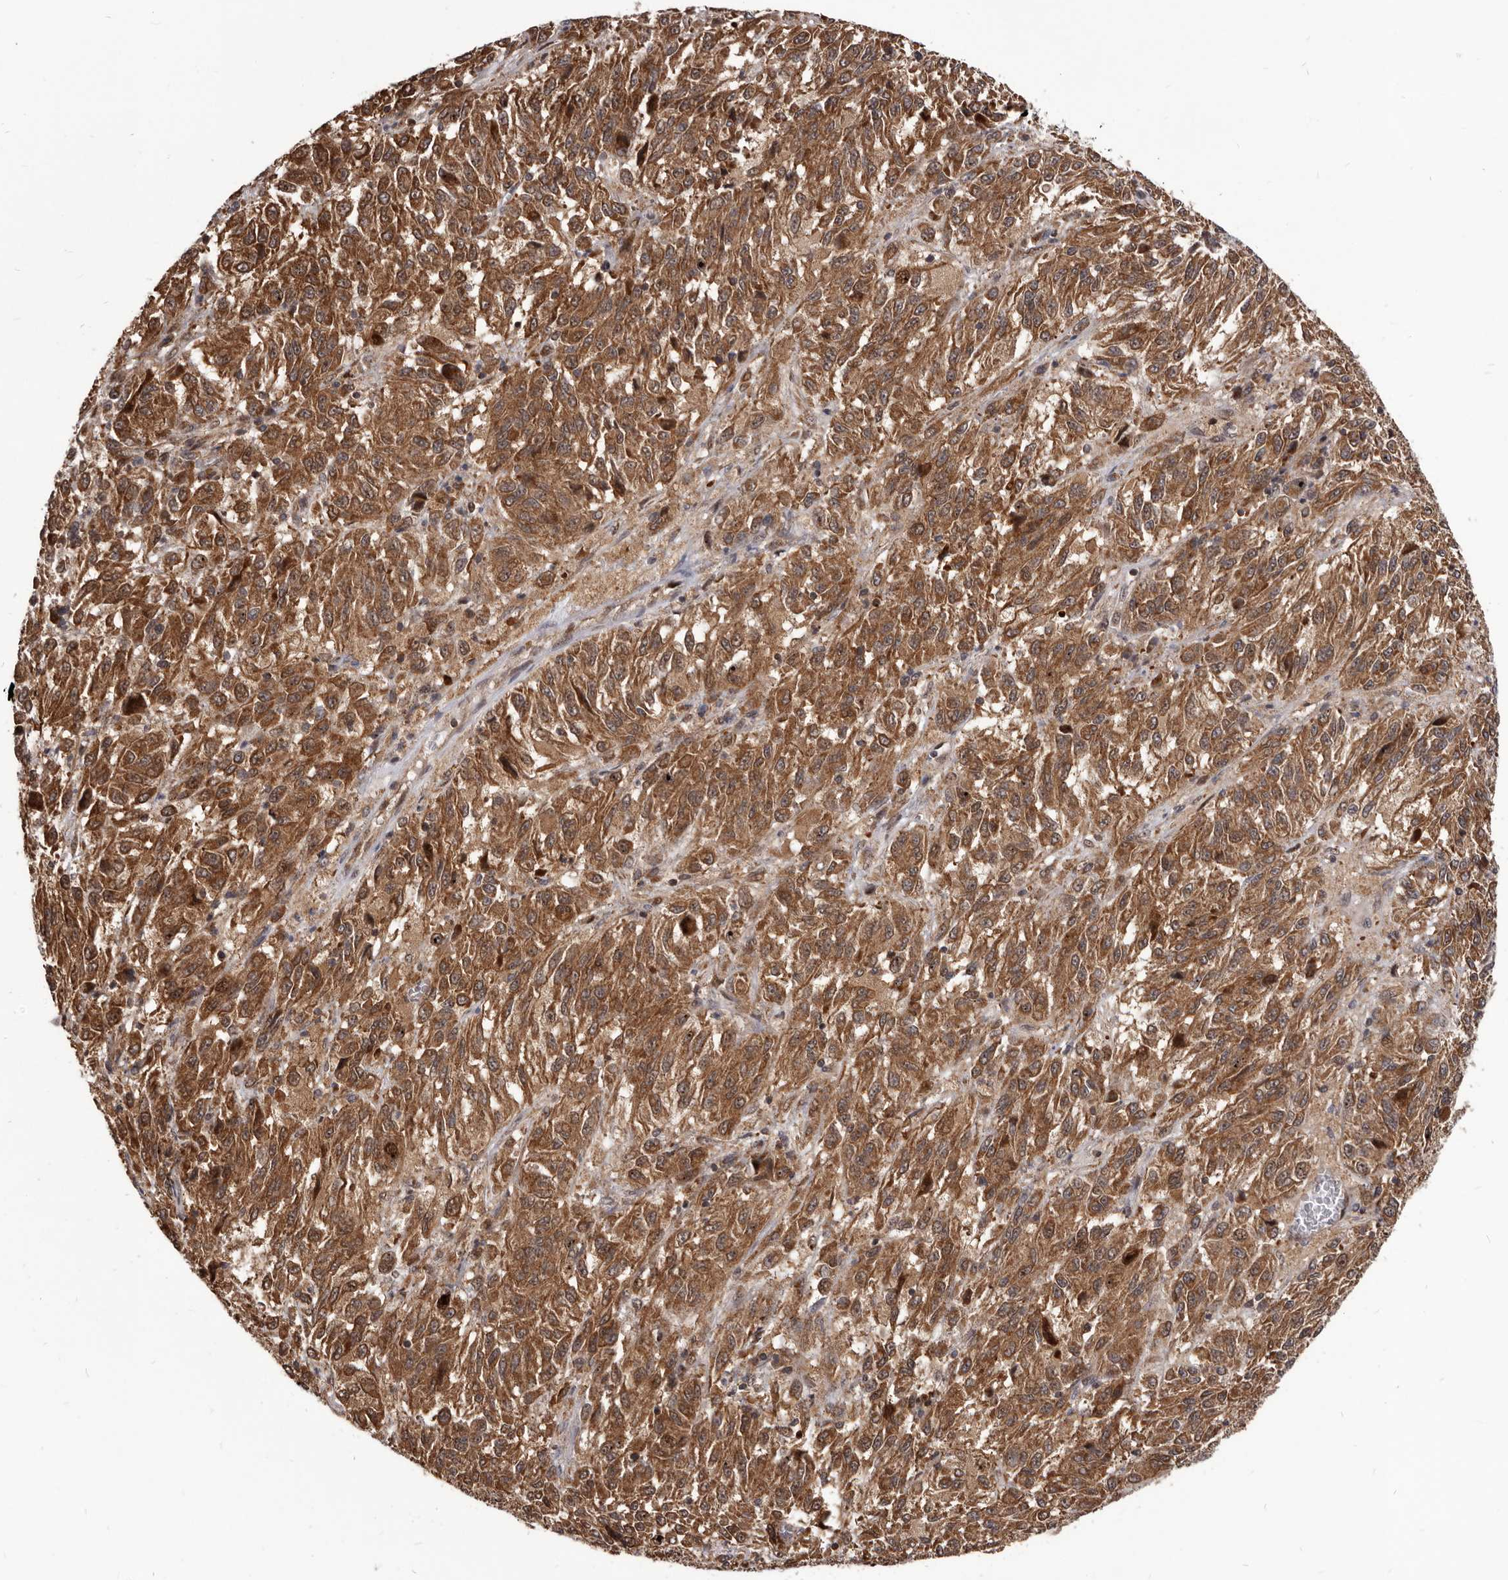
{"staining": {"intensity": "moderate", "quantity": ">75%", "location": "cytoplasmic/membranous"}, "tissue": "melanoma", "cell_type": "Tumor cells", "image_type": "cancer", "snomed": [{"axis": "morphology", "description": "Malignant melanoma, Metastatic site"}, {"axis": "topography", "description": "Lung"}], "caption": "Immunohistochemistry image of melanoma stained for a protein (brown), which exhibits medium levels of moderate cytoplasmic/membranous expression in about >75% of tumor cells.", "gene": "MAP3K14", "patient": {"sex": "male", "age": 64}}